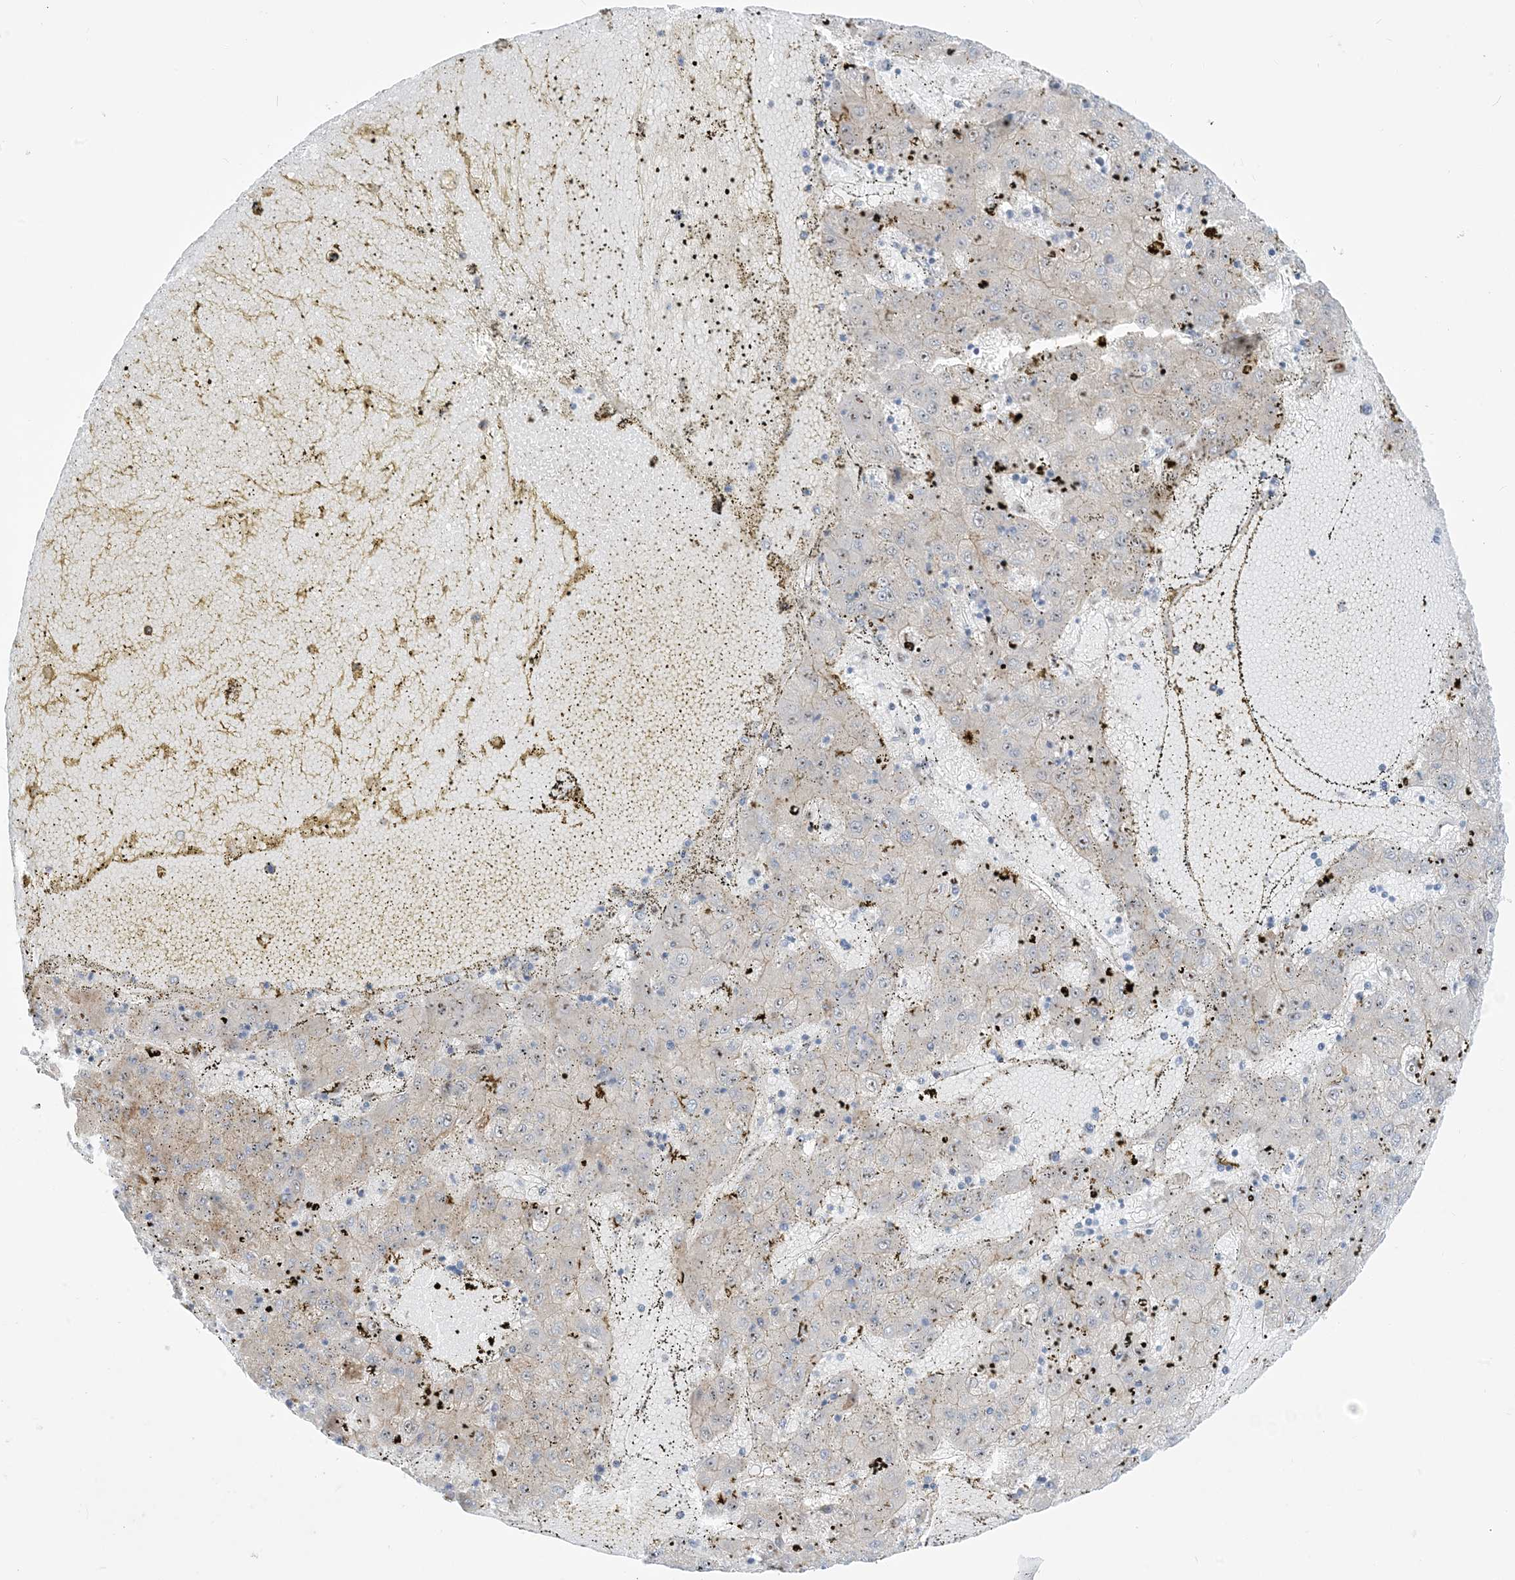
{"staining": {"intensity": "moderate", "quantity": "25%-75%", "location": "cytoplasmic/membranous"}, "tissue": "liver cancer", "cell_type": "Tumor cells", "image_type": "cancer", "snomed": [{"axis": "morphology", "description": "Carcinoma, Hepatocellular, NOS"}, {"axis": "topography", "description": "Liver"}], "caption": "A micrograph showing moderate cytoplasmic/membranous expression in approximately 25%-75% of tumor cells in liver cancer (hepatocellular carcinoma), as visualized by brown immunohistochemical staining.", "gene": "MARS2", "patient": {"sex": "male", "age": 72}}